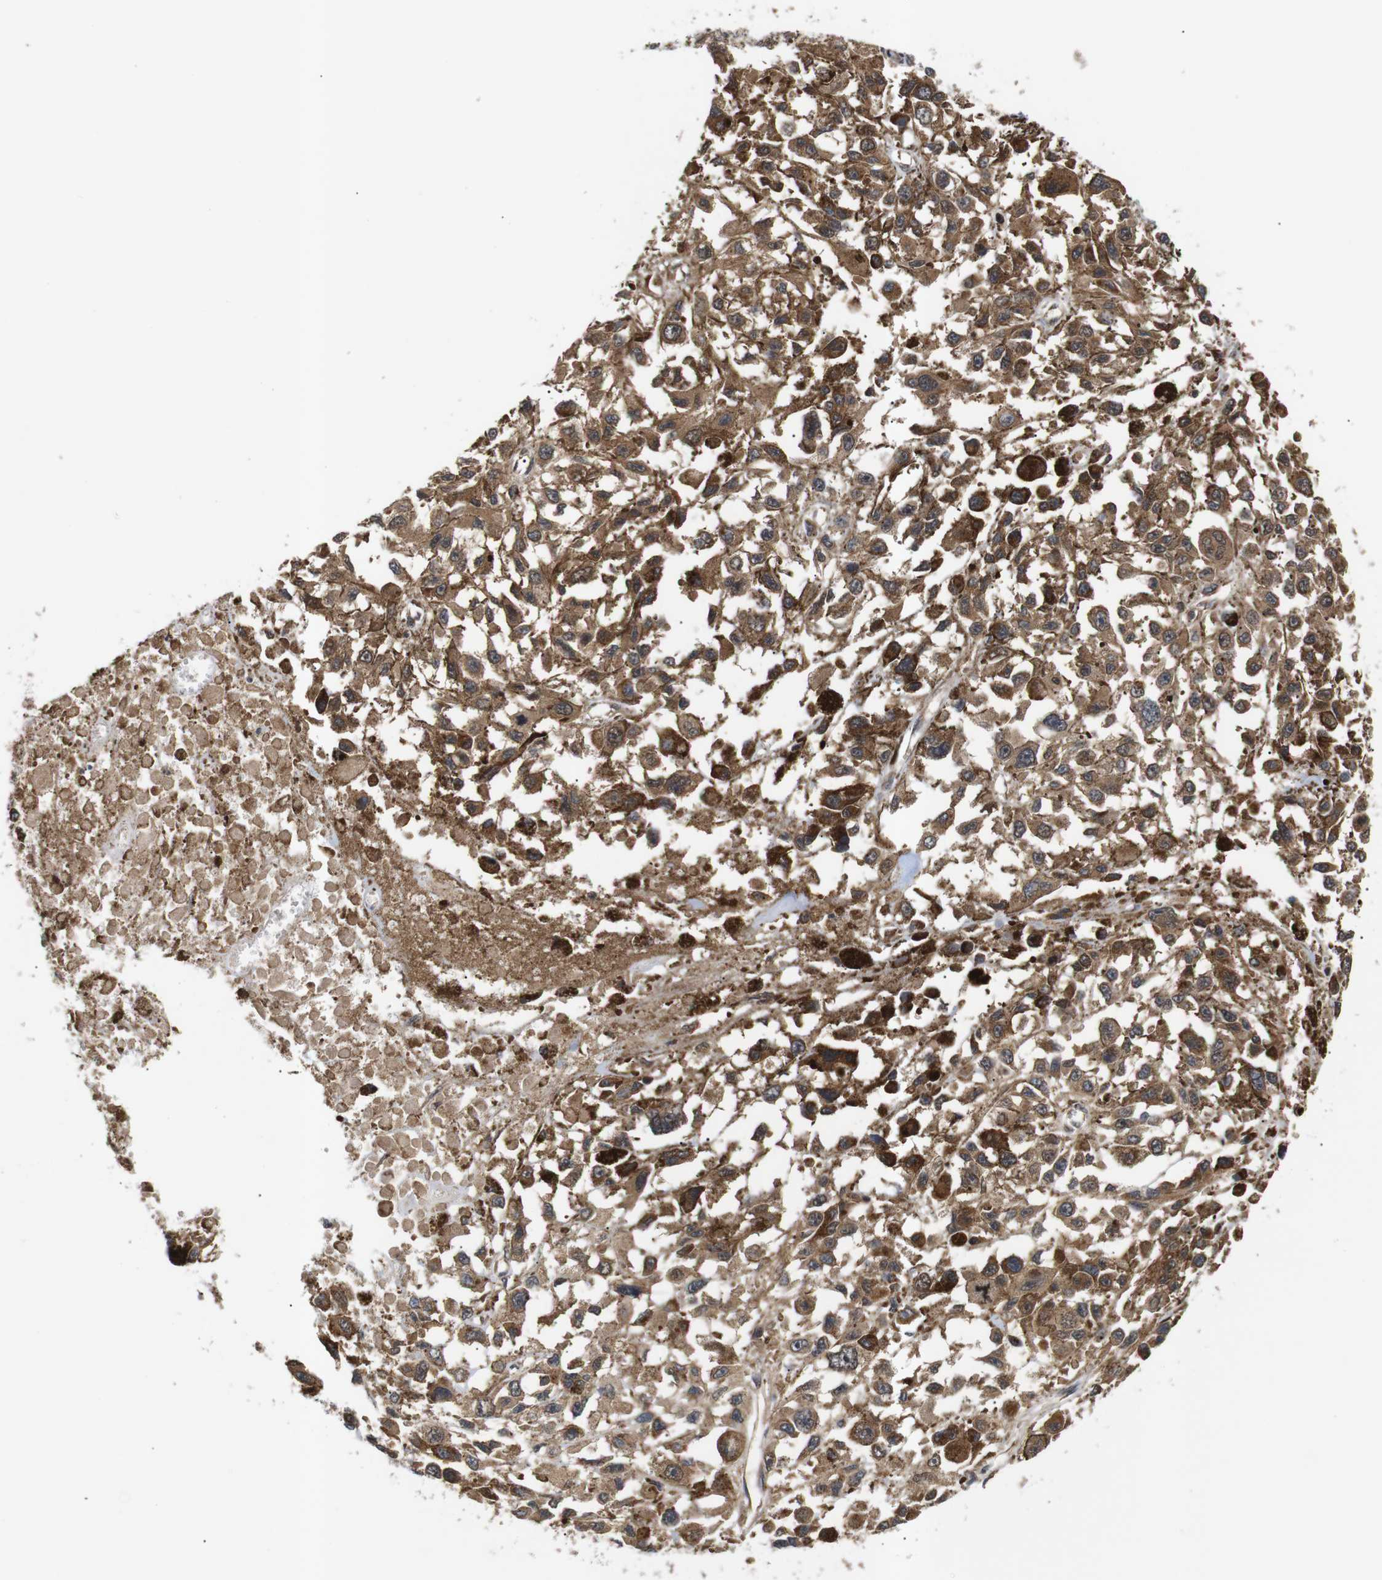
{"staining": {"intensity": "moderate", "quantity": ">75%", "location": "cytoplasmic/membranous"}, "tissue": "melanoma", "cell_type": "Tumor cells", "image_type": "cancer", "snomed": [{"axis": "morphology", "description": "Malignant melanoma, Metastatic site"}, {"axis": "topography", "description": "Lymph node"}], "caption": "A brown stain labels moderate cytoplasmic/membranous staining of a protein in melanoma tumor cells. (Brightfield microscopy of DAB IHC at high magnification).", "gene": "RIPK1", "patient": {"sex": "male", "age": 59}}